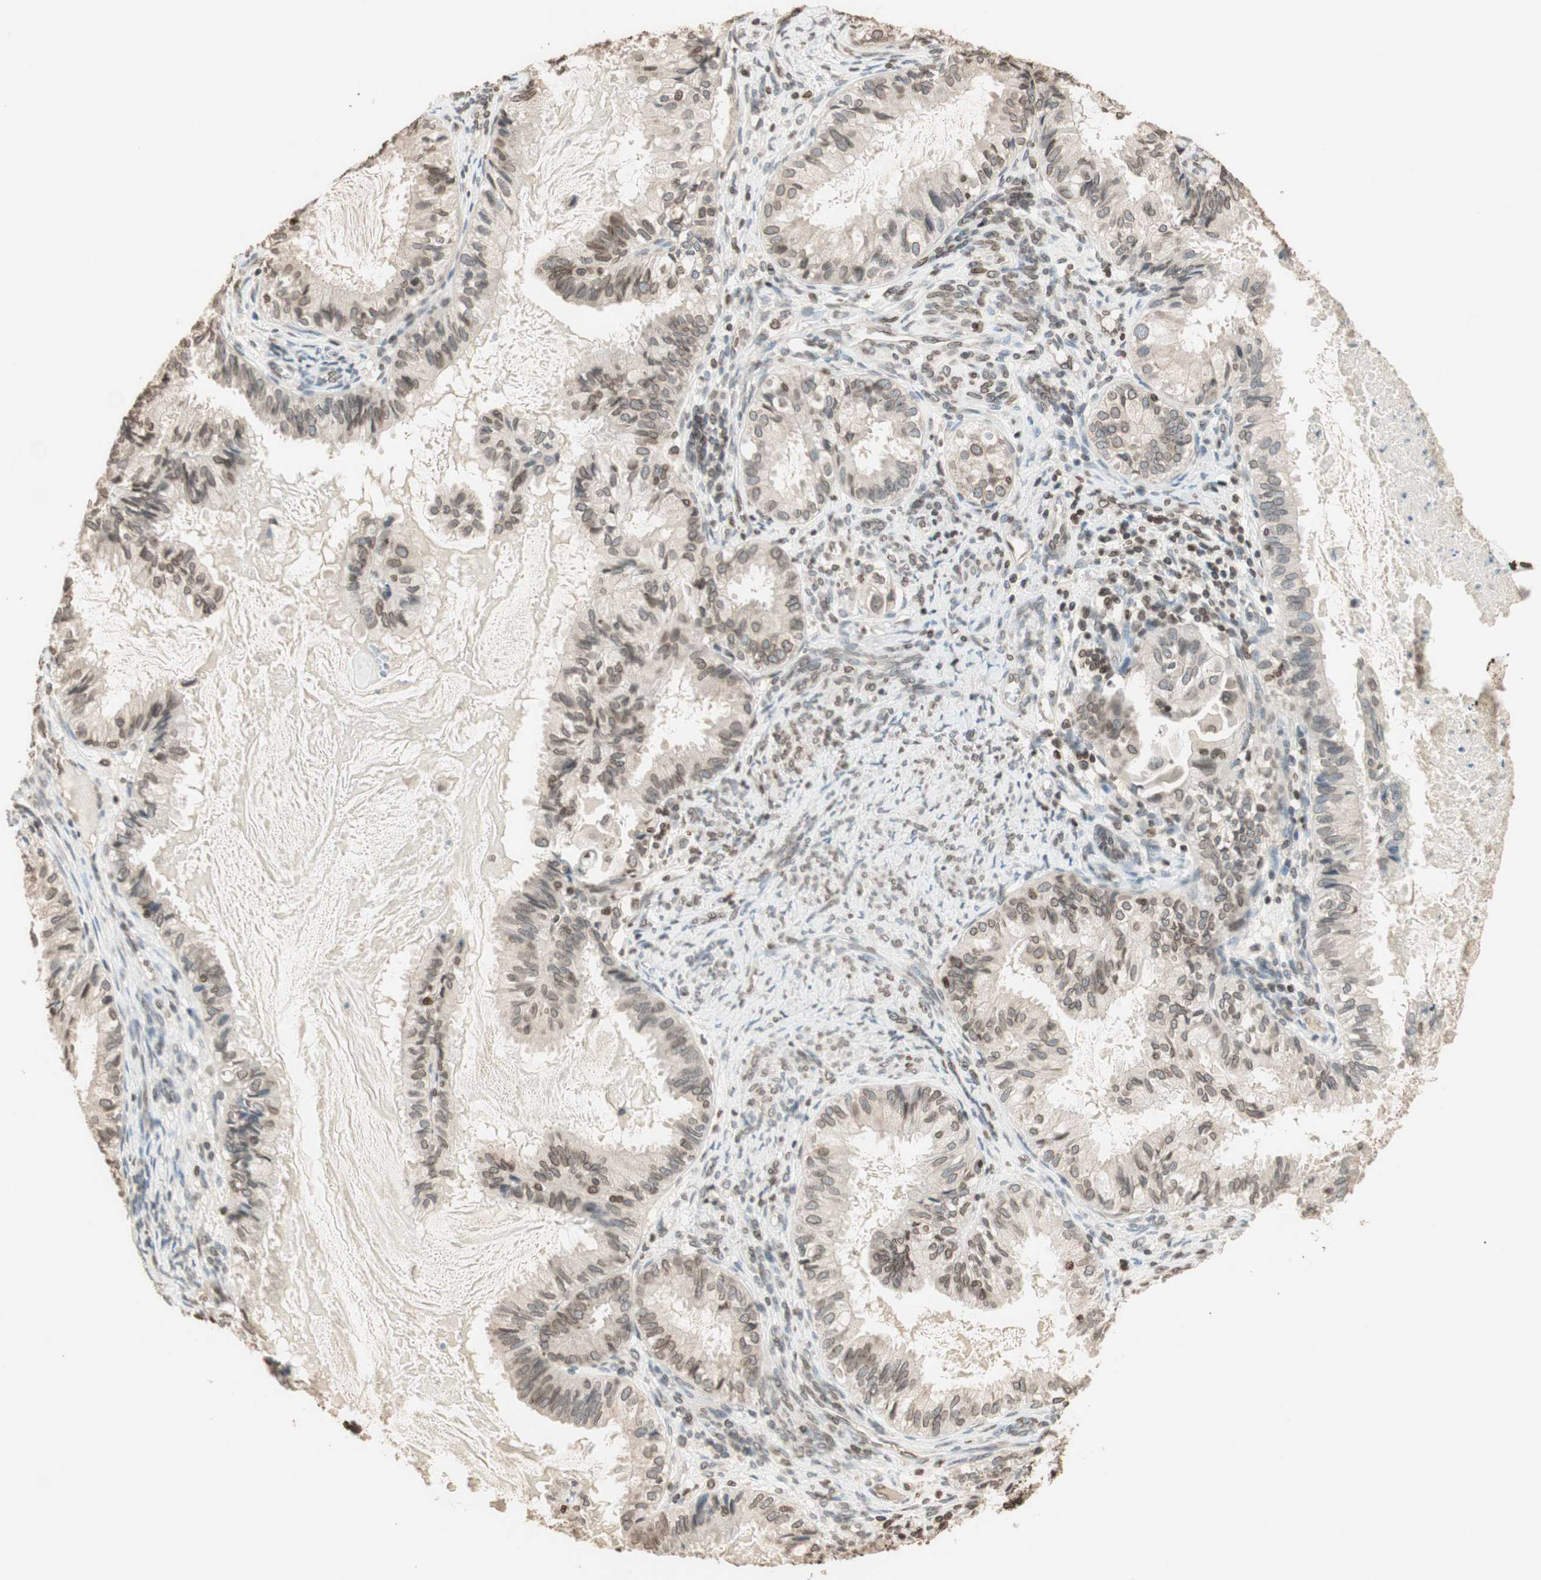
{"staining": {"intensity": "weak", "quantity": ">75%", "location": "cytoplasmic/membranous,nuclear"}, "tissue": "cervical cancer", "cell_type": "Tumor cells", "image_type": "cancer", "snomed": [{"axis": "morphology", "description": "Normal tissue, NOS"}, {"axis": "morphology", "description": "Adenocarcinoma, NOS"}, {"axis": "topography", "description": "Cervix"}, {"axis": "topography", "description": "Endometrium"}], "caption": "Approximately >75% of tumor cells in adenocarcinoma (cervical) demonstrate weak cytoplasmic/membranous and nuclear protein staining as visualized by brown immunohistochemical staining.", "gene": "TMPO", "patient": {"sex": "female", "age": 86}}